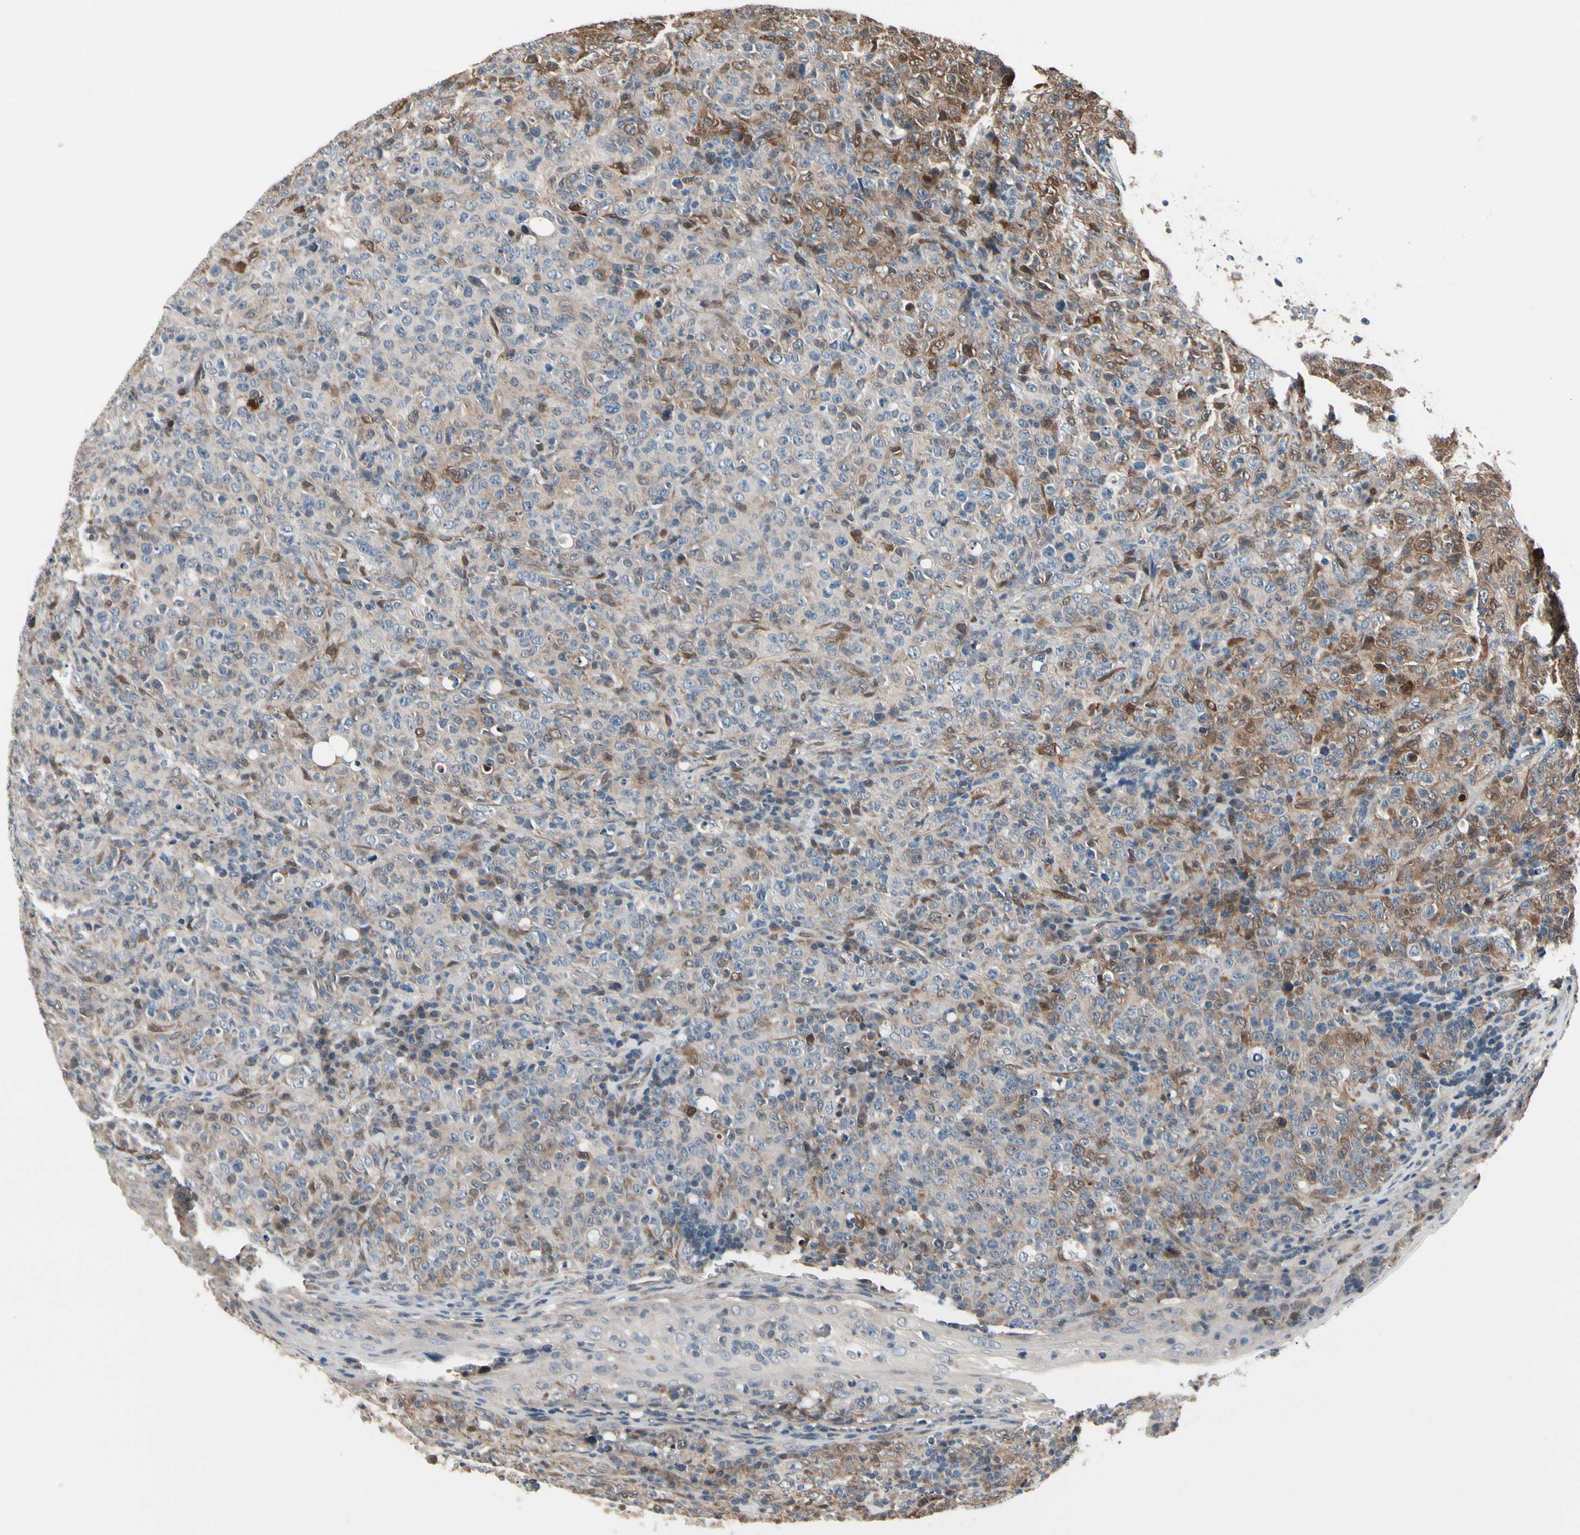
{"staining": {"intensity": "weak", "quantity": ">75%", "location": "cytoplasmic/membranous"}, "tissue": "lymphoma", "cell_type": "Tumor cells", "image_type": "cancer", "snomed": [{"axis": "morphology", "description": "Malignant lymphoma, non-Hodgkin's type, High grade"}, {"axis": "topography", "description": "Tonsil"}], "caption": "Malignant lymphoma, non-Hodgkin's type (high-grade) tissue shows weak cytoplasmic/membranous staining in approximately >75% of tumor cells", "gene": "PRDX6", "patient": {"sex": "female", "age": 36}}